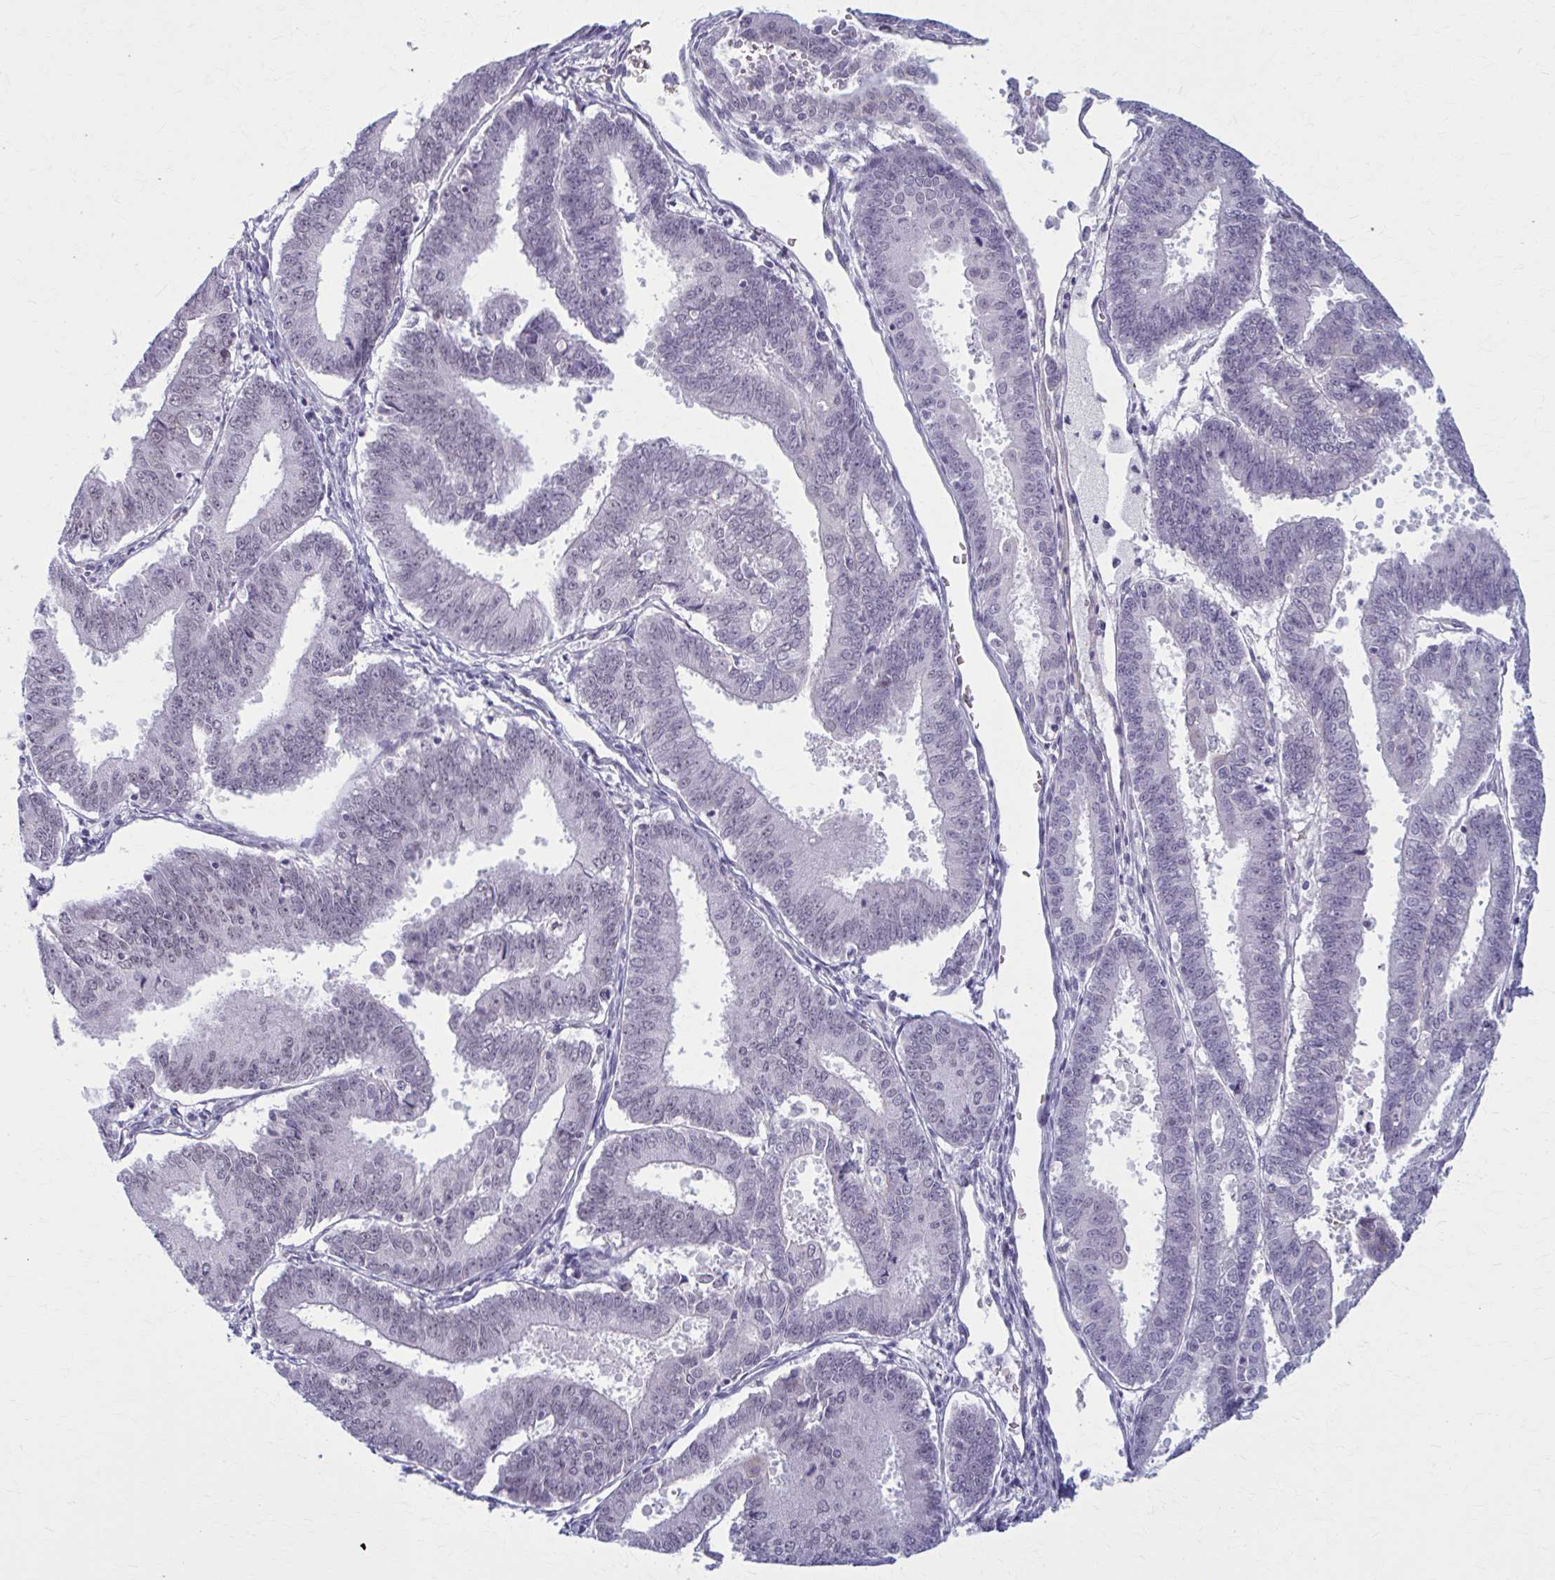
{"staining": {"intensity": "negative", "quantity": "none", "location": "none"}, "tissue": "endometrial cancer", "cell_type": "Tumor cells", "image_type": "cancer", "snomed": [{"axis": "morphology", "description": "Adenocarcinoma, NOS"}, {"axis": "topography", "description": "Endometrium"}], "caption": "Tumor cells show no significant protein expression in adenocarcinoma (endometrial).", "gene": "NUMBL", "patient": {"sex": "female", "age": 73}}